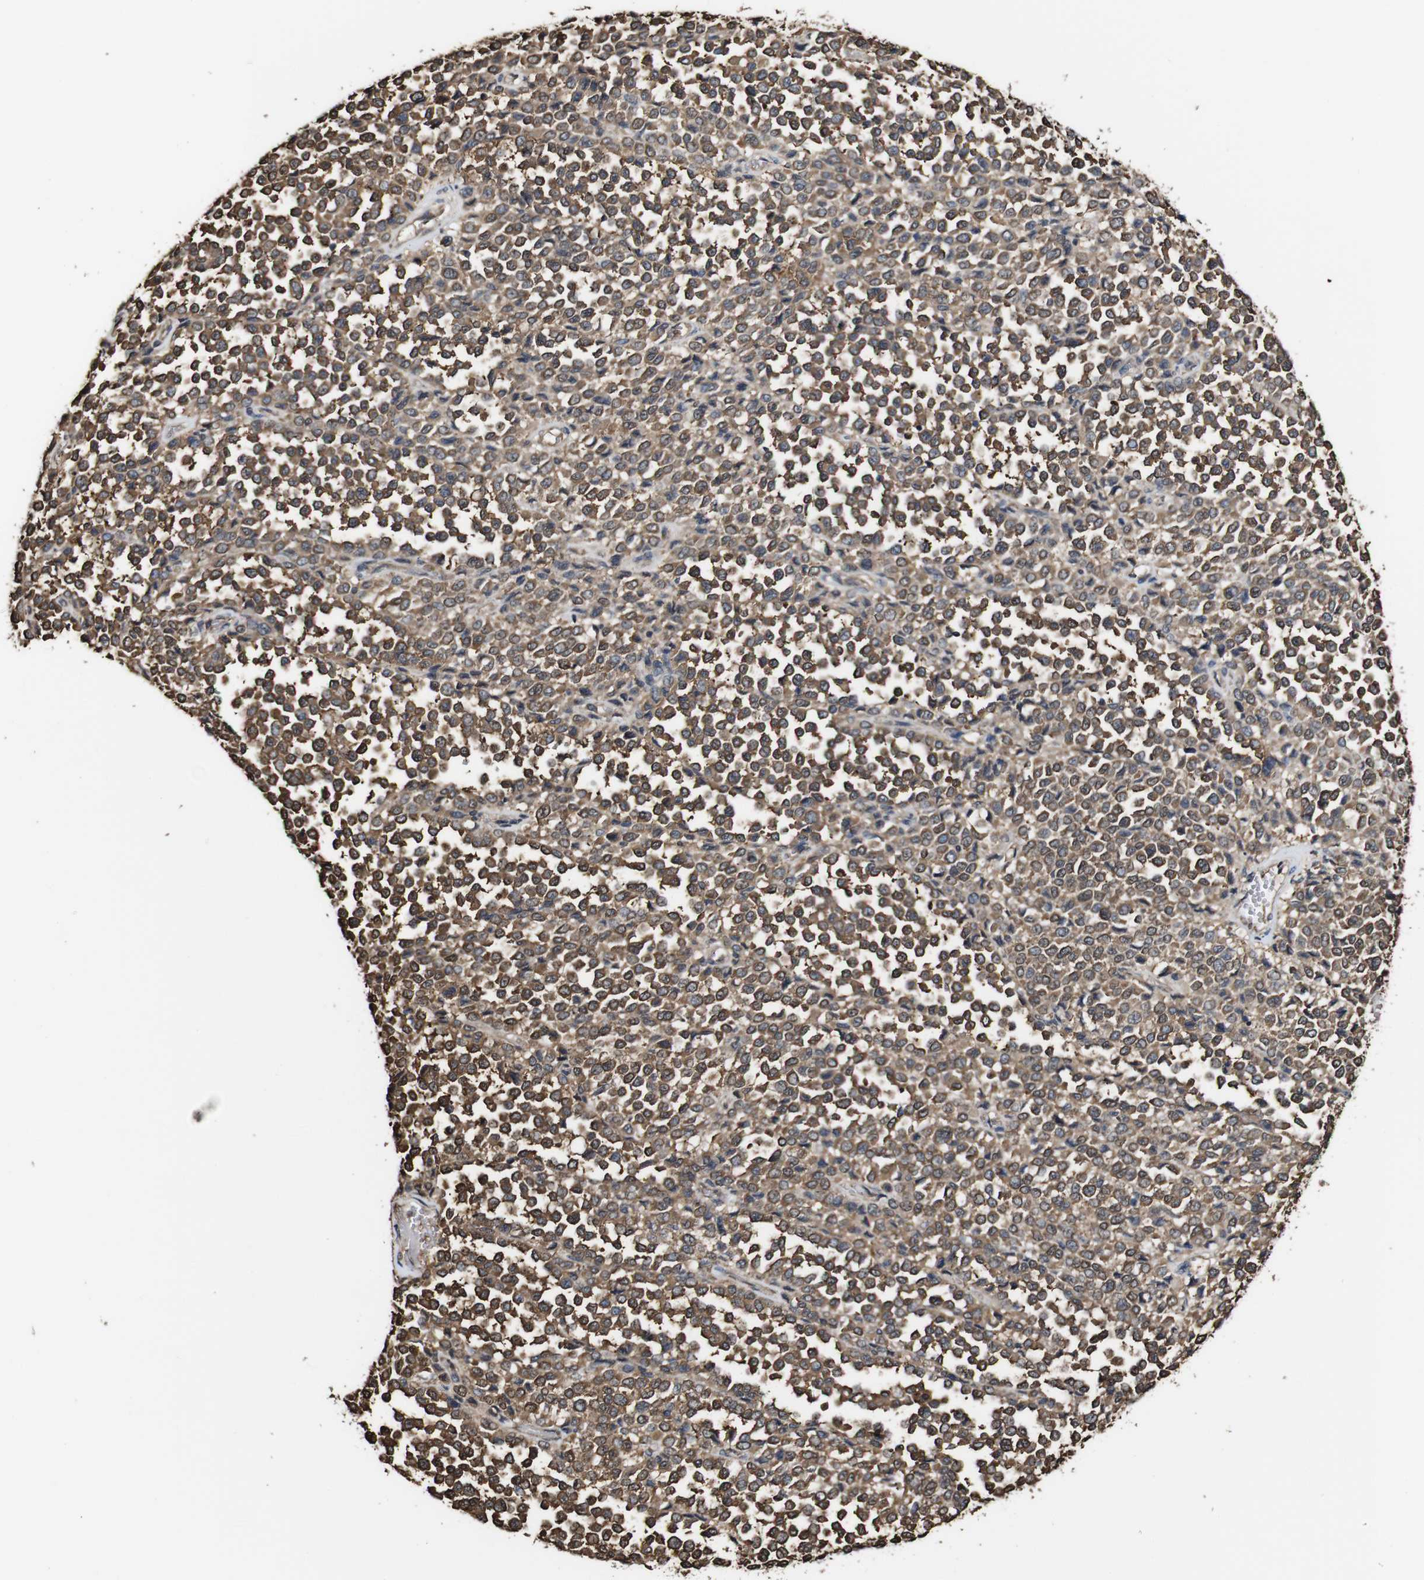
{"staining": {"intensity": "moderate", "quantity": ">75%", "location": "cytoplasmic/membranous"}, "tissue": "melanoma", "cell_type": "Tumor cells", "image_type": "cancer", "snomed": [{"axis": "morphology", "description": "Malignant melanoma, Metastatic site"}, {"axis": "topography", "description": "Pancreas"}], "caption": "Human malignant melanoma (metastatic site) stained with a protein marker displays moderate staining in tumor cells.", "gene": "PTPRR", "patient": {"sex": "female", "age": 30}}